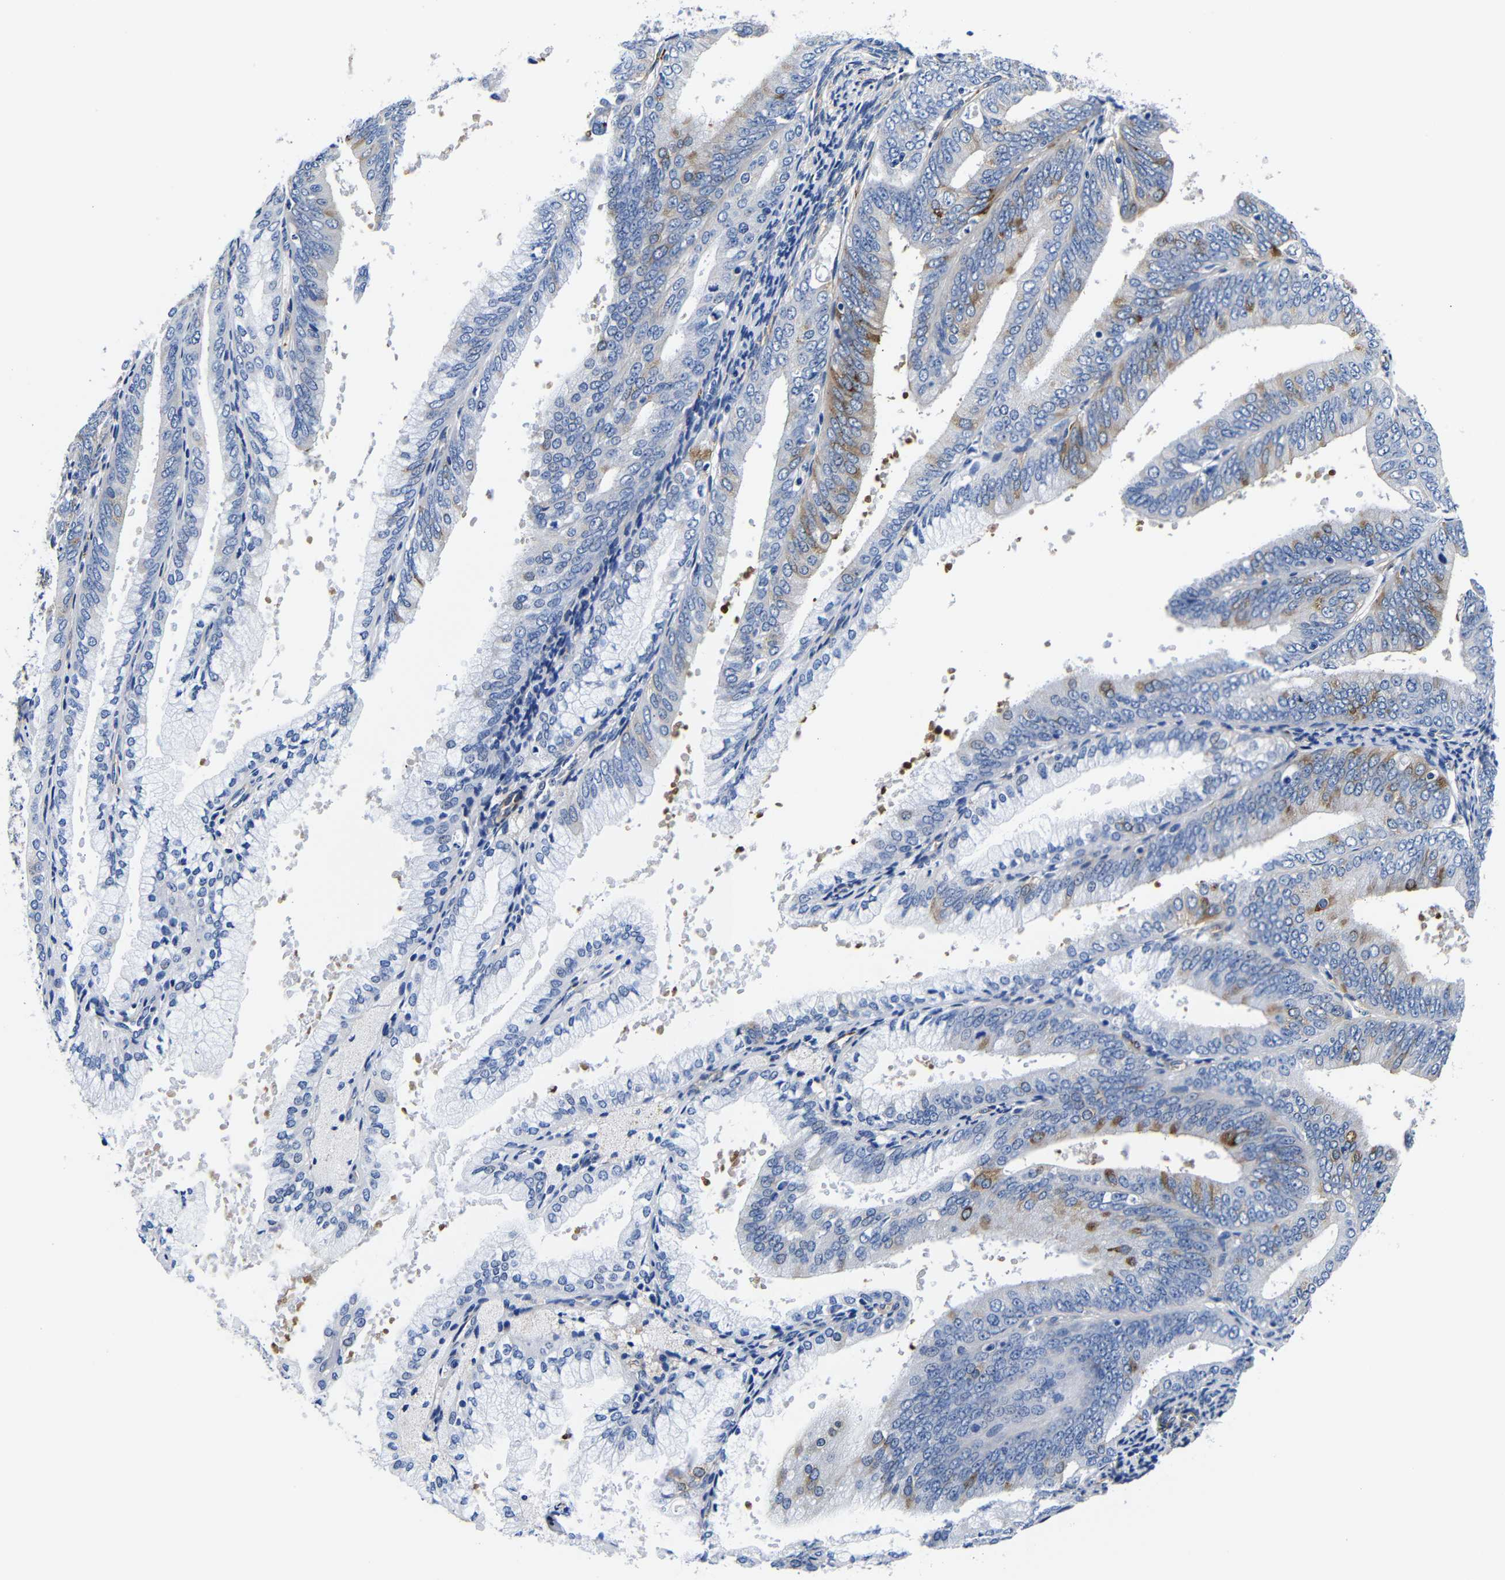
{"staining": {"intensity": "moderate", "quantity": "<25%", "location": "cytoplasmic/membranous"}, "tissue": "endometrial cancer", "cell_type": "Tumor cells", "image_type": "cancer", "snomed": [{"axis": "morphology", "description": "Adenocarcinoma, NOS"}, {"axis": "topography", "description": "Endometrium"}], "caption": "Human endometrial cancer stained with a protein marker demonstrates moderate staining in tumor cells.", "gene": "LRIG1", "patient": {"sex": "female", "age": 63}}